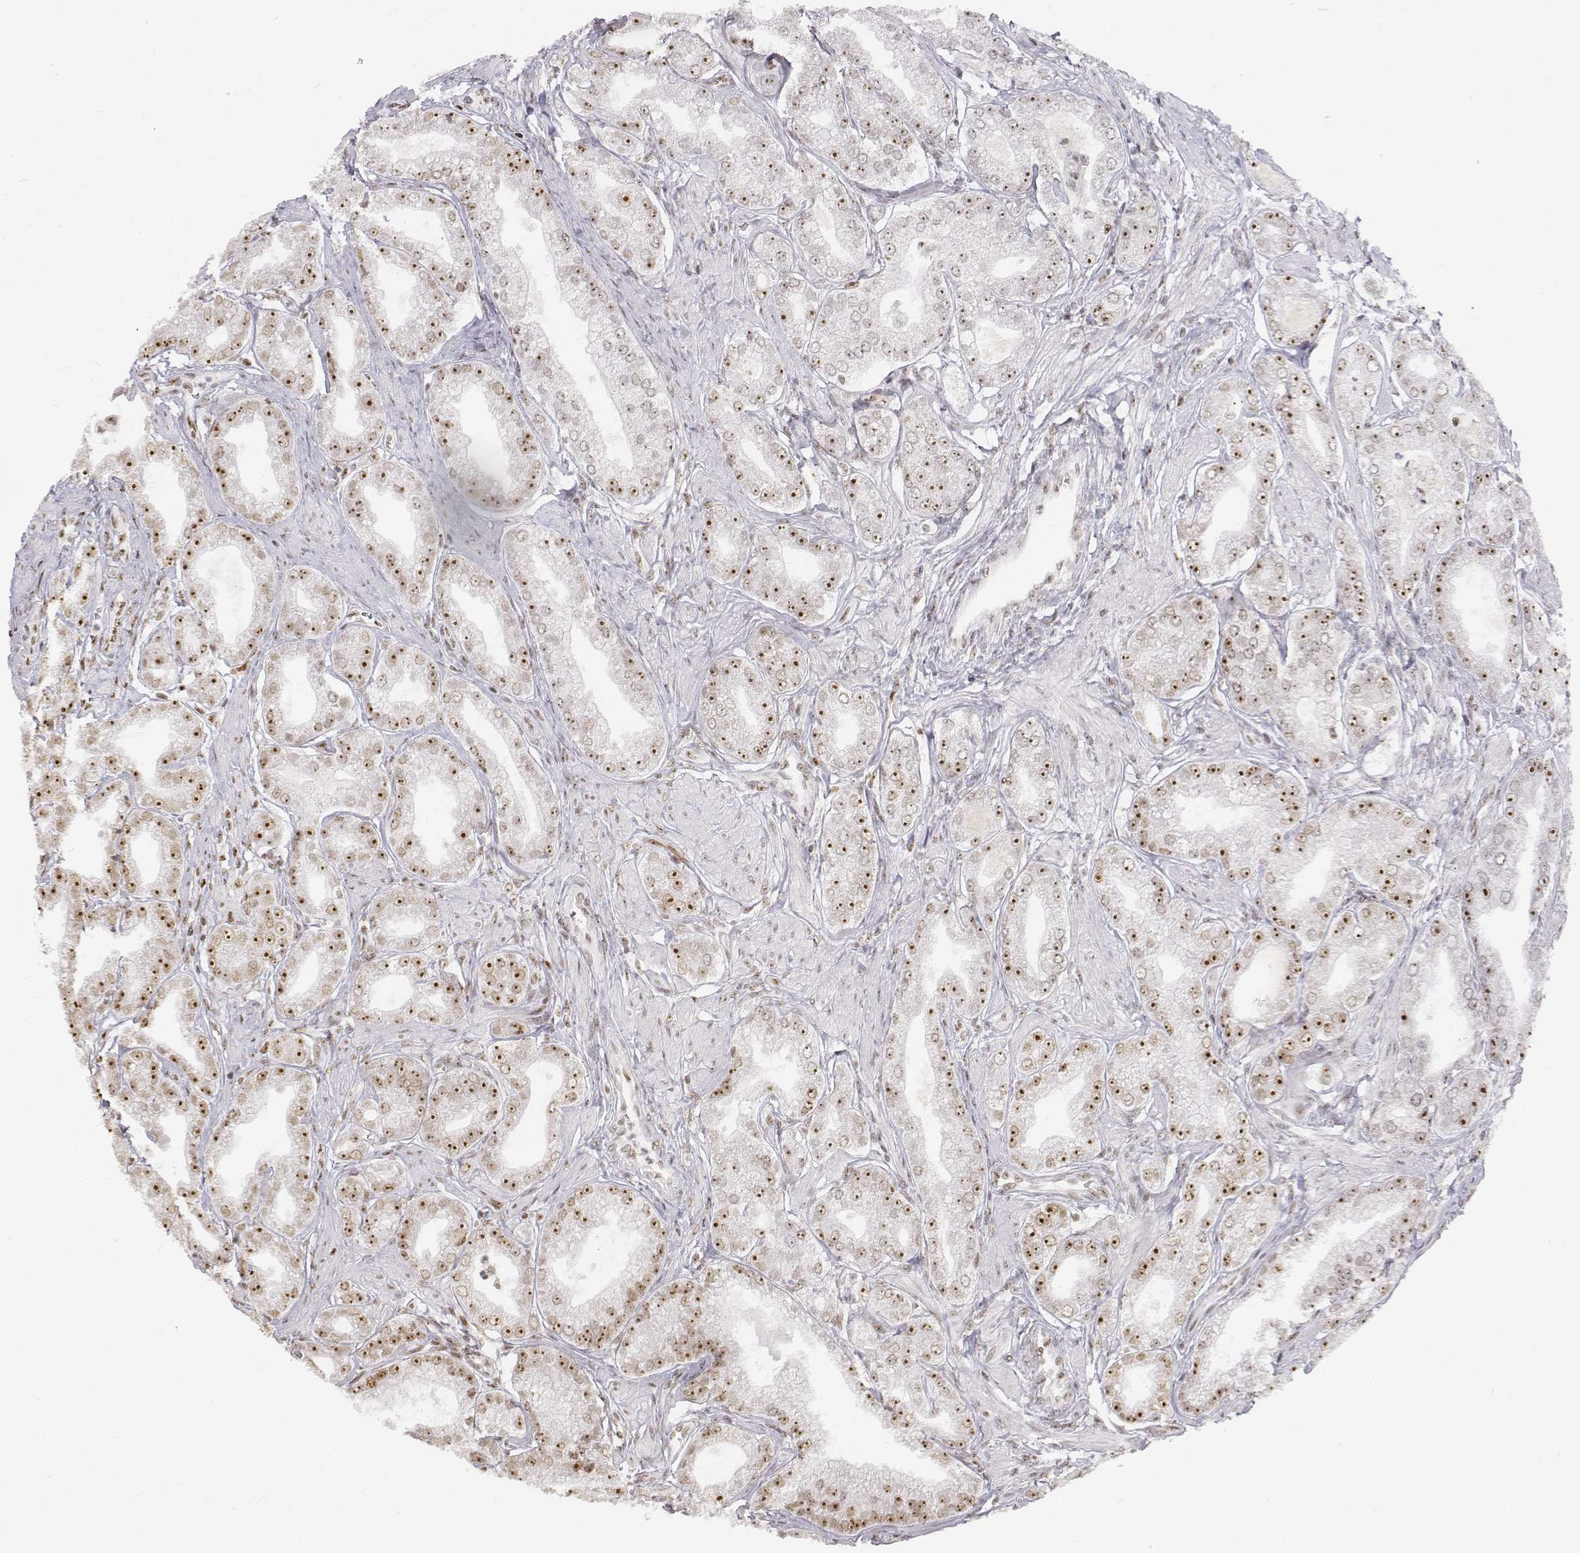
{"staining": {"intensity": "moderate", "quantity": ">75%", "location": "nuclear"}, "tissue": "prostate cancer", "cell_type": "Tumor cells", "image_type": "cancer", "snomed": [{"axis": "morphology", "description": "Adenocarcinoma, NOS"}, {"axis": "topography", "description": "Prostate"}], "caption": "This is an image of IHC staining of prostate adenocarcinoma, which shows moderate staining in the nuclear of tumor cells.", "gene": "PHF6", "patient": {"sex": "male", "age": 71}}